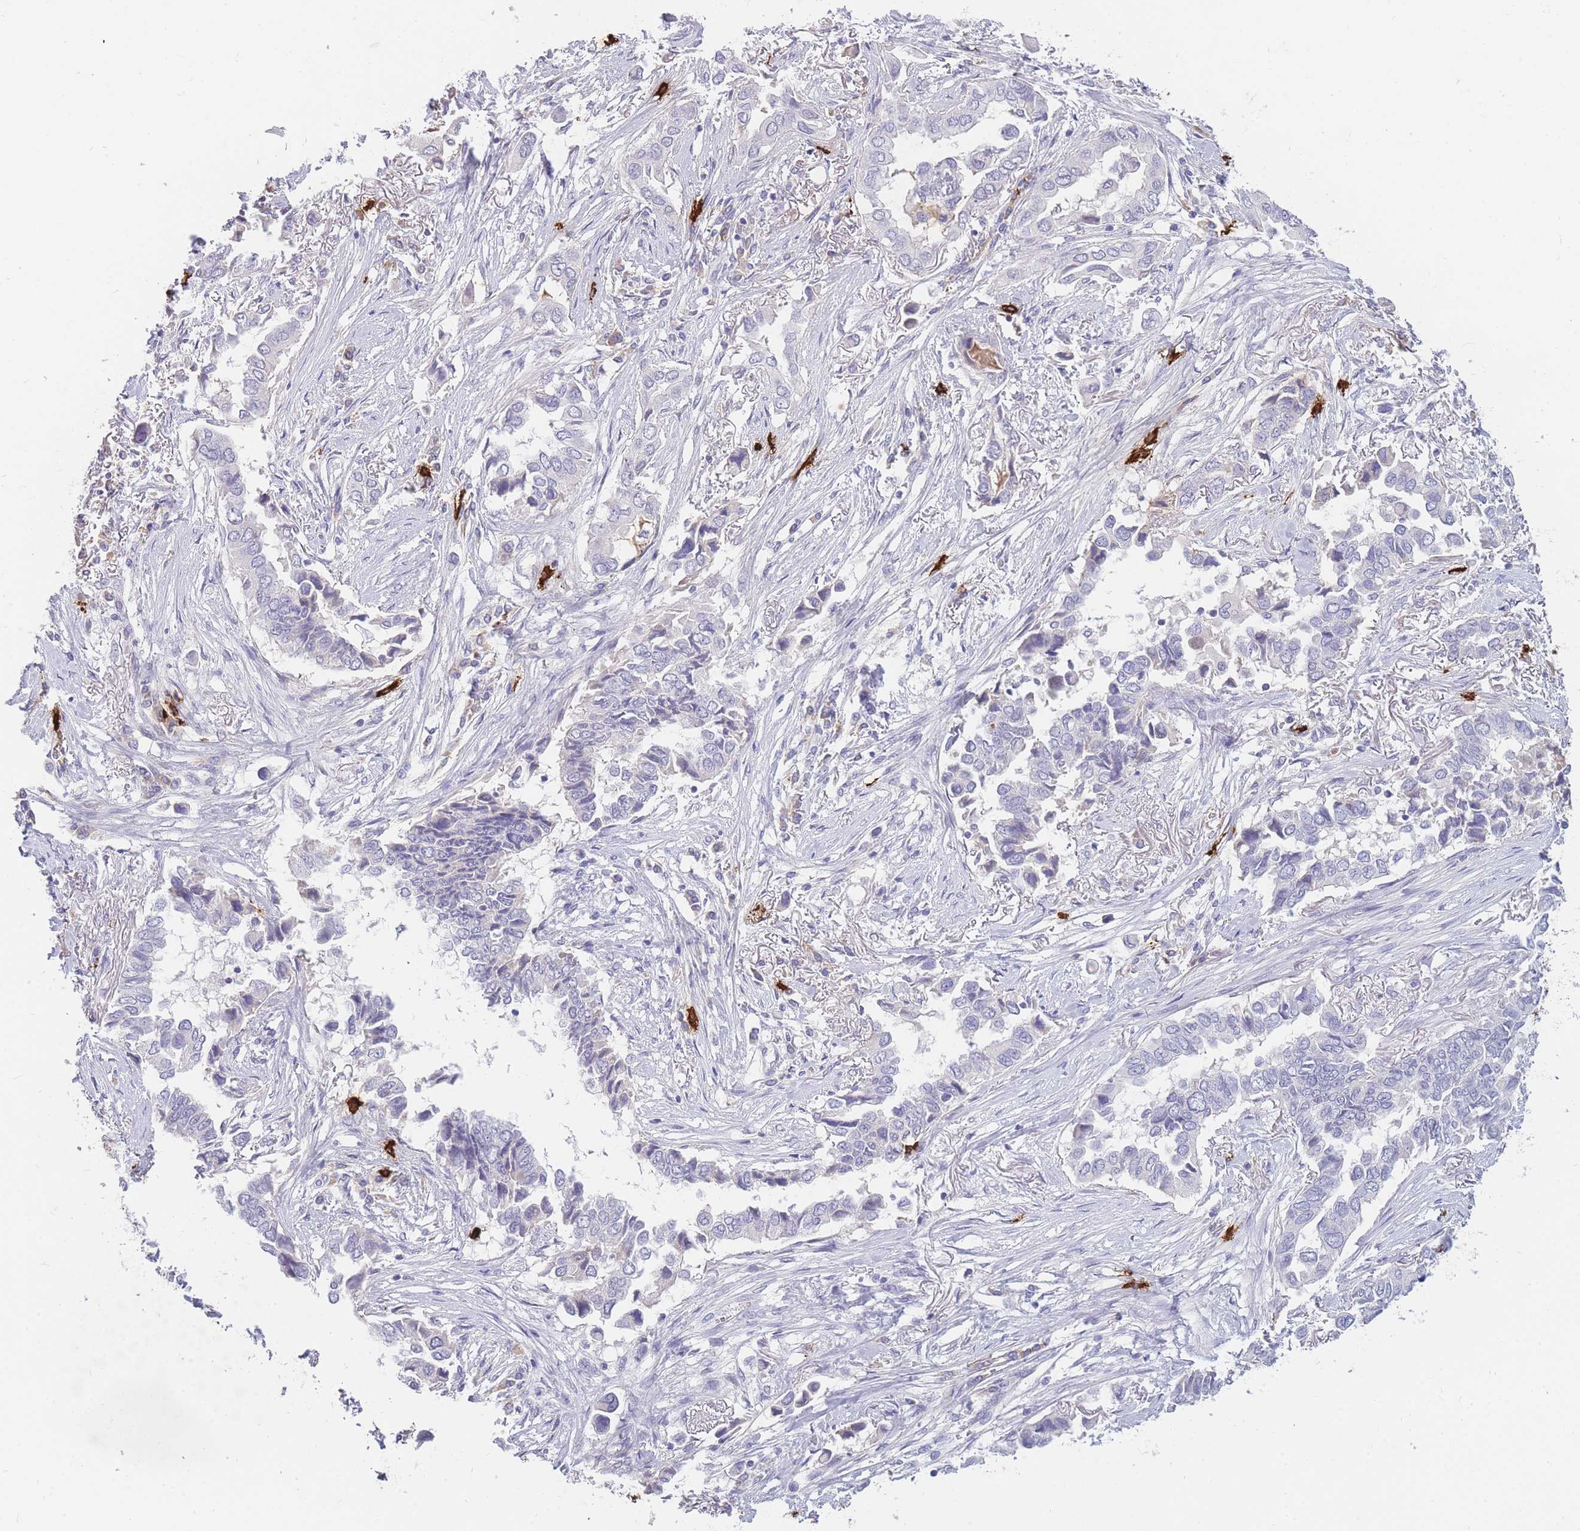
{"staining": {"intensity": "negative", "quantity": "none", "location": "none"}, "tissue": "lung cancer", "cell_type": "Tumor cells", "image_type": "cancer", "snomed": [{"axis": "morphology", "description": "Adenocarcinoma, NOS"}, {"axis": "topography", "description": "Lung"}], "caption": "An immunohistochemistry histopathology image of lung cancer is shown. There is no staining in tumor cells of lung cancer.", "gene": "TPSD1", "patient": {"sex": "female", "age": 76}}